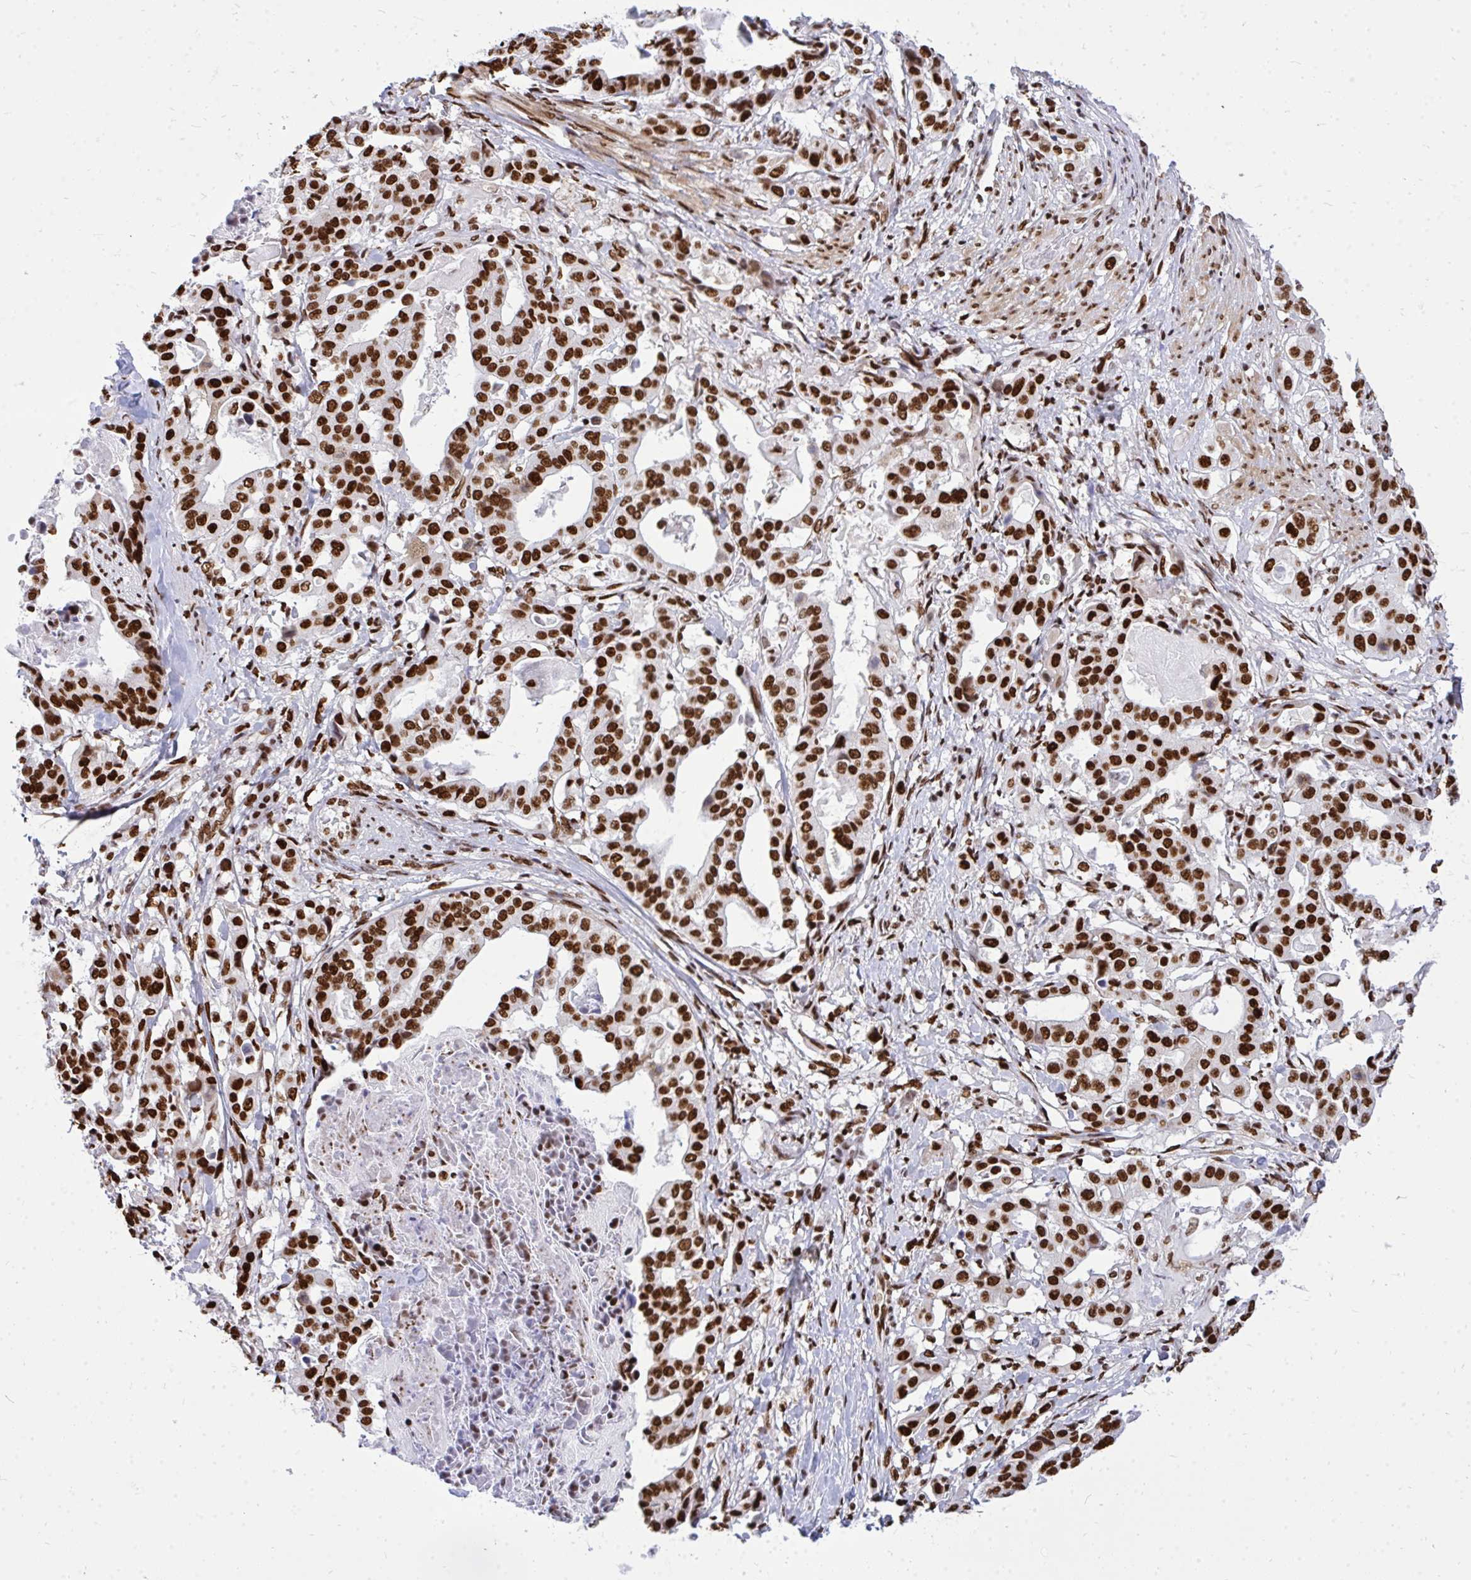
{"staining": {"intensity": "strong", "quantity": ">75%", "location": "nuclear"}, "tissue": "stomach cancer", "cell_type": "Tumor cells", "image_type": "cancer", "snomed": [{"axis": "morphology", "description": "Adenocarcinoma, NOS"}, {"axis": "topography", "description": "Stomach"}], "caption": "Immunohistochemical staining of human stomach cancer displays high levels of strong nuclear protein expression in about >75% of tumor cells.", "gene": "TBL1Y", "patient": {"sex": "male", "age": 48}}